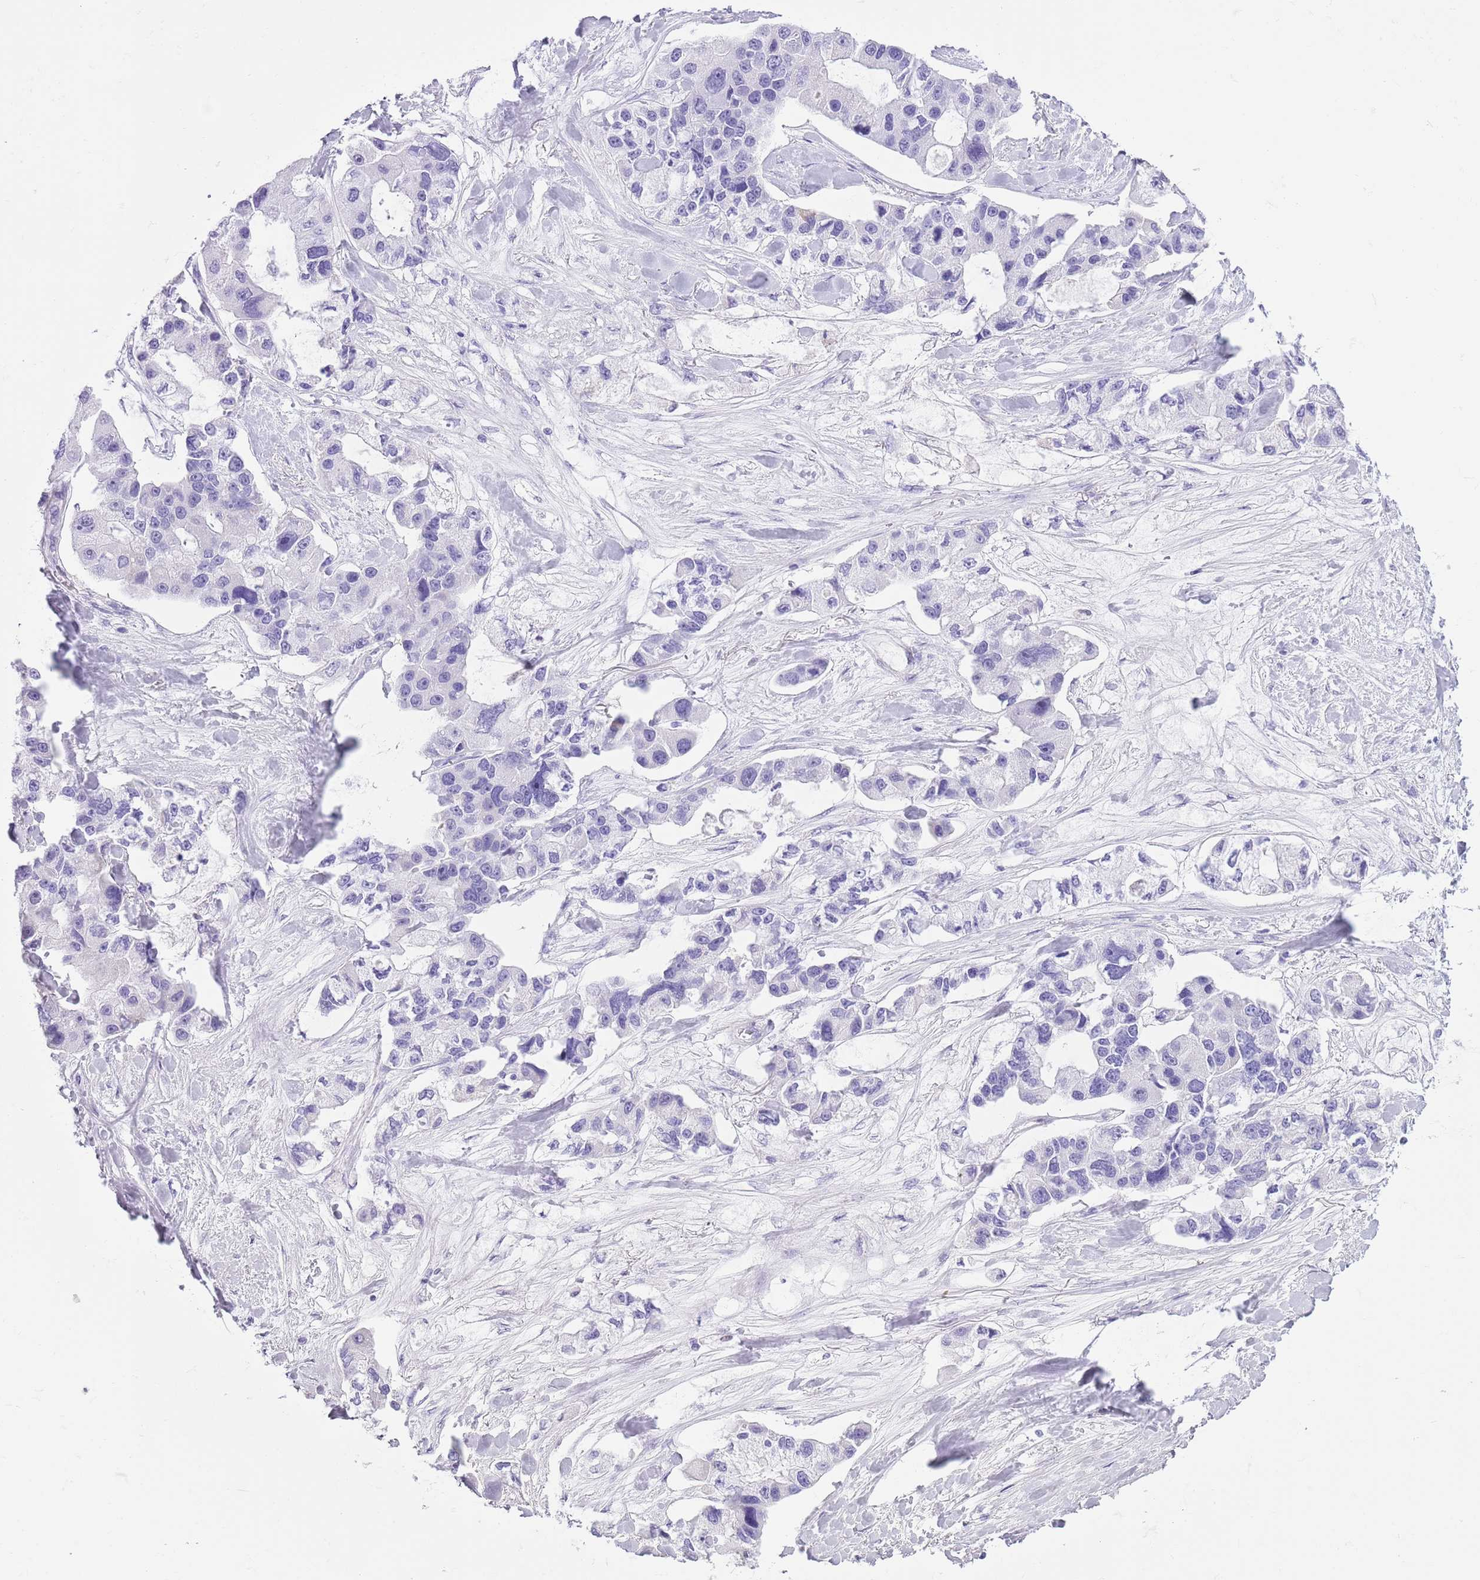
{"staining": {"intensity": "negative", "quantity": "none", "location": "none"}, "tissue": "lung cancer", "cell_type": "Tumor cells", "image_type": "cancer", "snomed": [{"axis": "morphology", "description": "Adenocarcinoma, NOS"}, {"axis": "topography", "description": "Lung"}], "caption": "Lung adenocarcinoma stained for a protein using immunohistochemistry (IHC) exhibits no expression tumor cells.", "gene": "SLC7A14", "patient": {"sex": "female", "age": 54}}